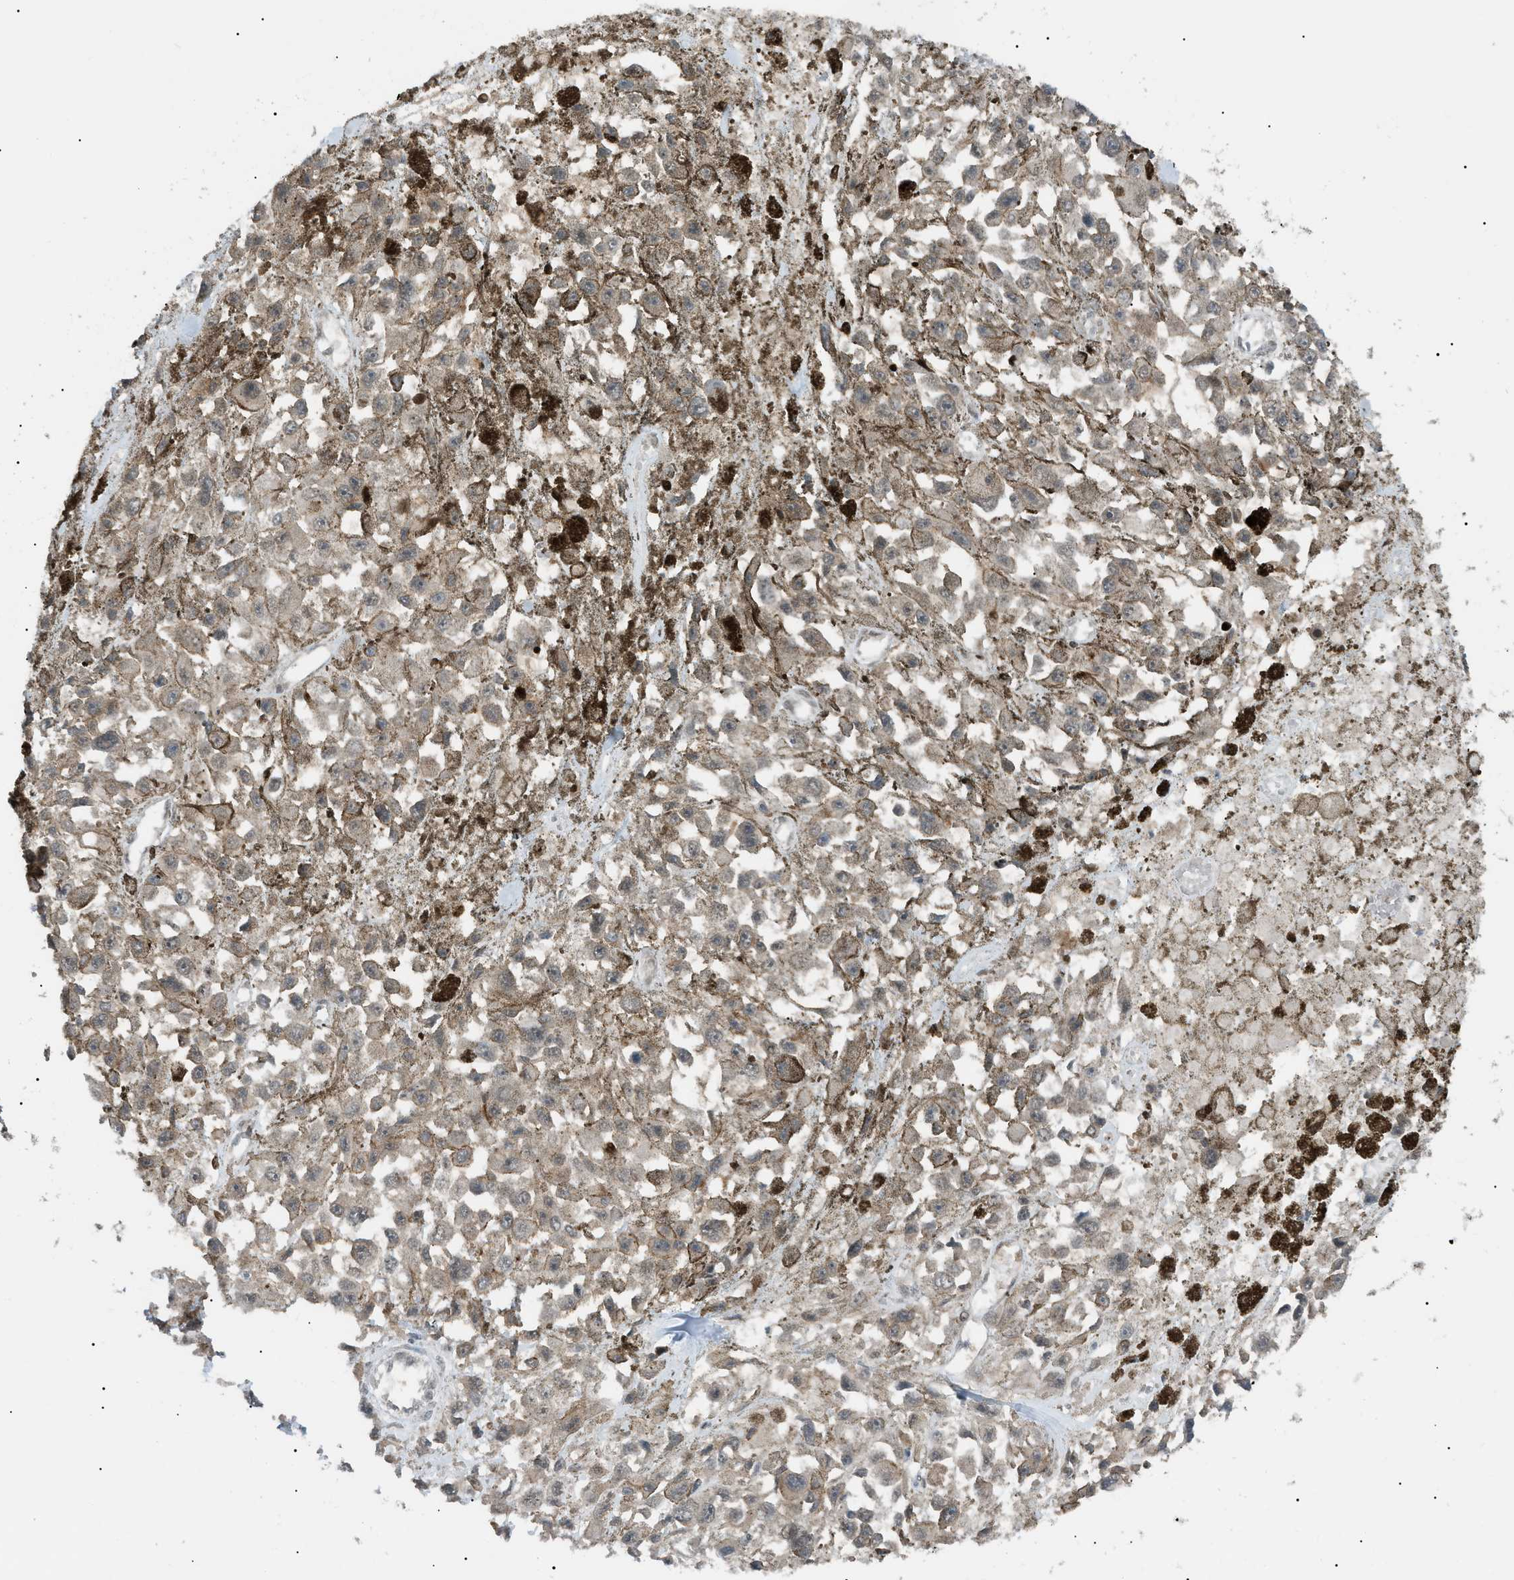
{"staining": {"intensity": "weak", "quantity": ">75%", "location": "cytoplasmic/membranous"}, "tissue": "melanoma", "cell_type": "Tumor cells", "image_type": "cancer", "snomed": [{"axis": "morphology", "description": "Malignant melanoma, Metastatic site"}, {"axis": "topography", "description": "Lymph node"}], "caption": "IHC staining of melanoma, which reveals low levels of weak cytoplasmic/membranous positivity in about >75% of tumor cells indicating weak cytoplasmic/membranous protein positivity. The staining was performed using DAB (3,3'-diaminobenzidine) (brown) for protein detection and nuclei were counterstained in hematoxylin (blue).", "gene": "LPIN2", "patient": {"sex": "male", "age": 59}}